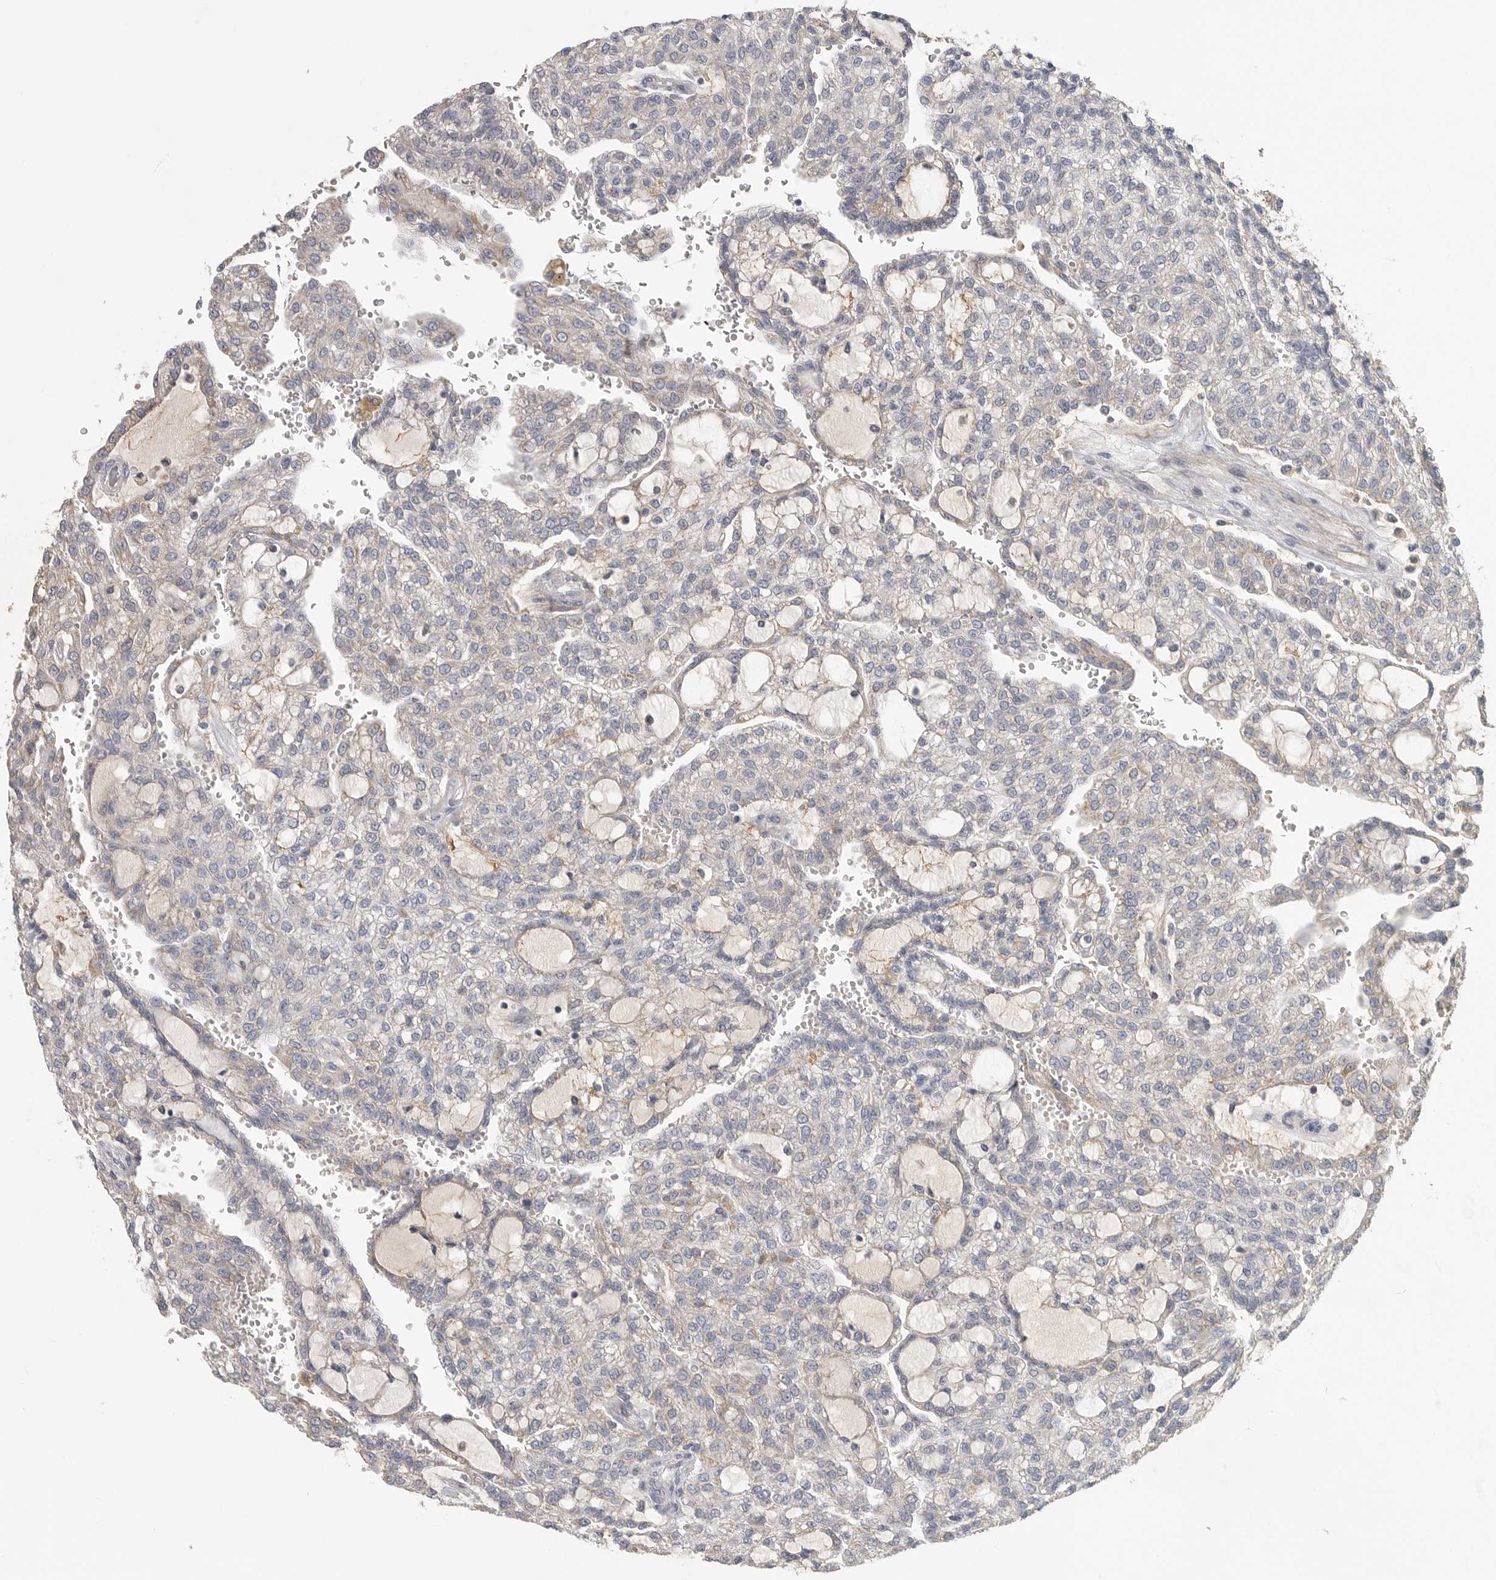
{"staining": {"intensity": "negative", "quantity": "none", "location": "none"}, "tissue": "renal cancer", "cell_type": "Tumor cells", "image_type": "cancer", "snomed": [{"axis": "morphology", "description": "Adenocarcinoma, NOS"}, {"axis": "topography", "description": "Kidney"}], "caption": "There is no significant expression in tumor cells of renal cancer (adenocarcinoma).", "gene": "SDC3", "patient": {"sex": "male", "age": 63}}